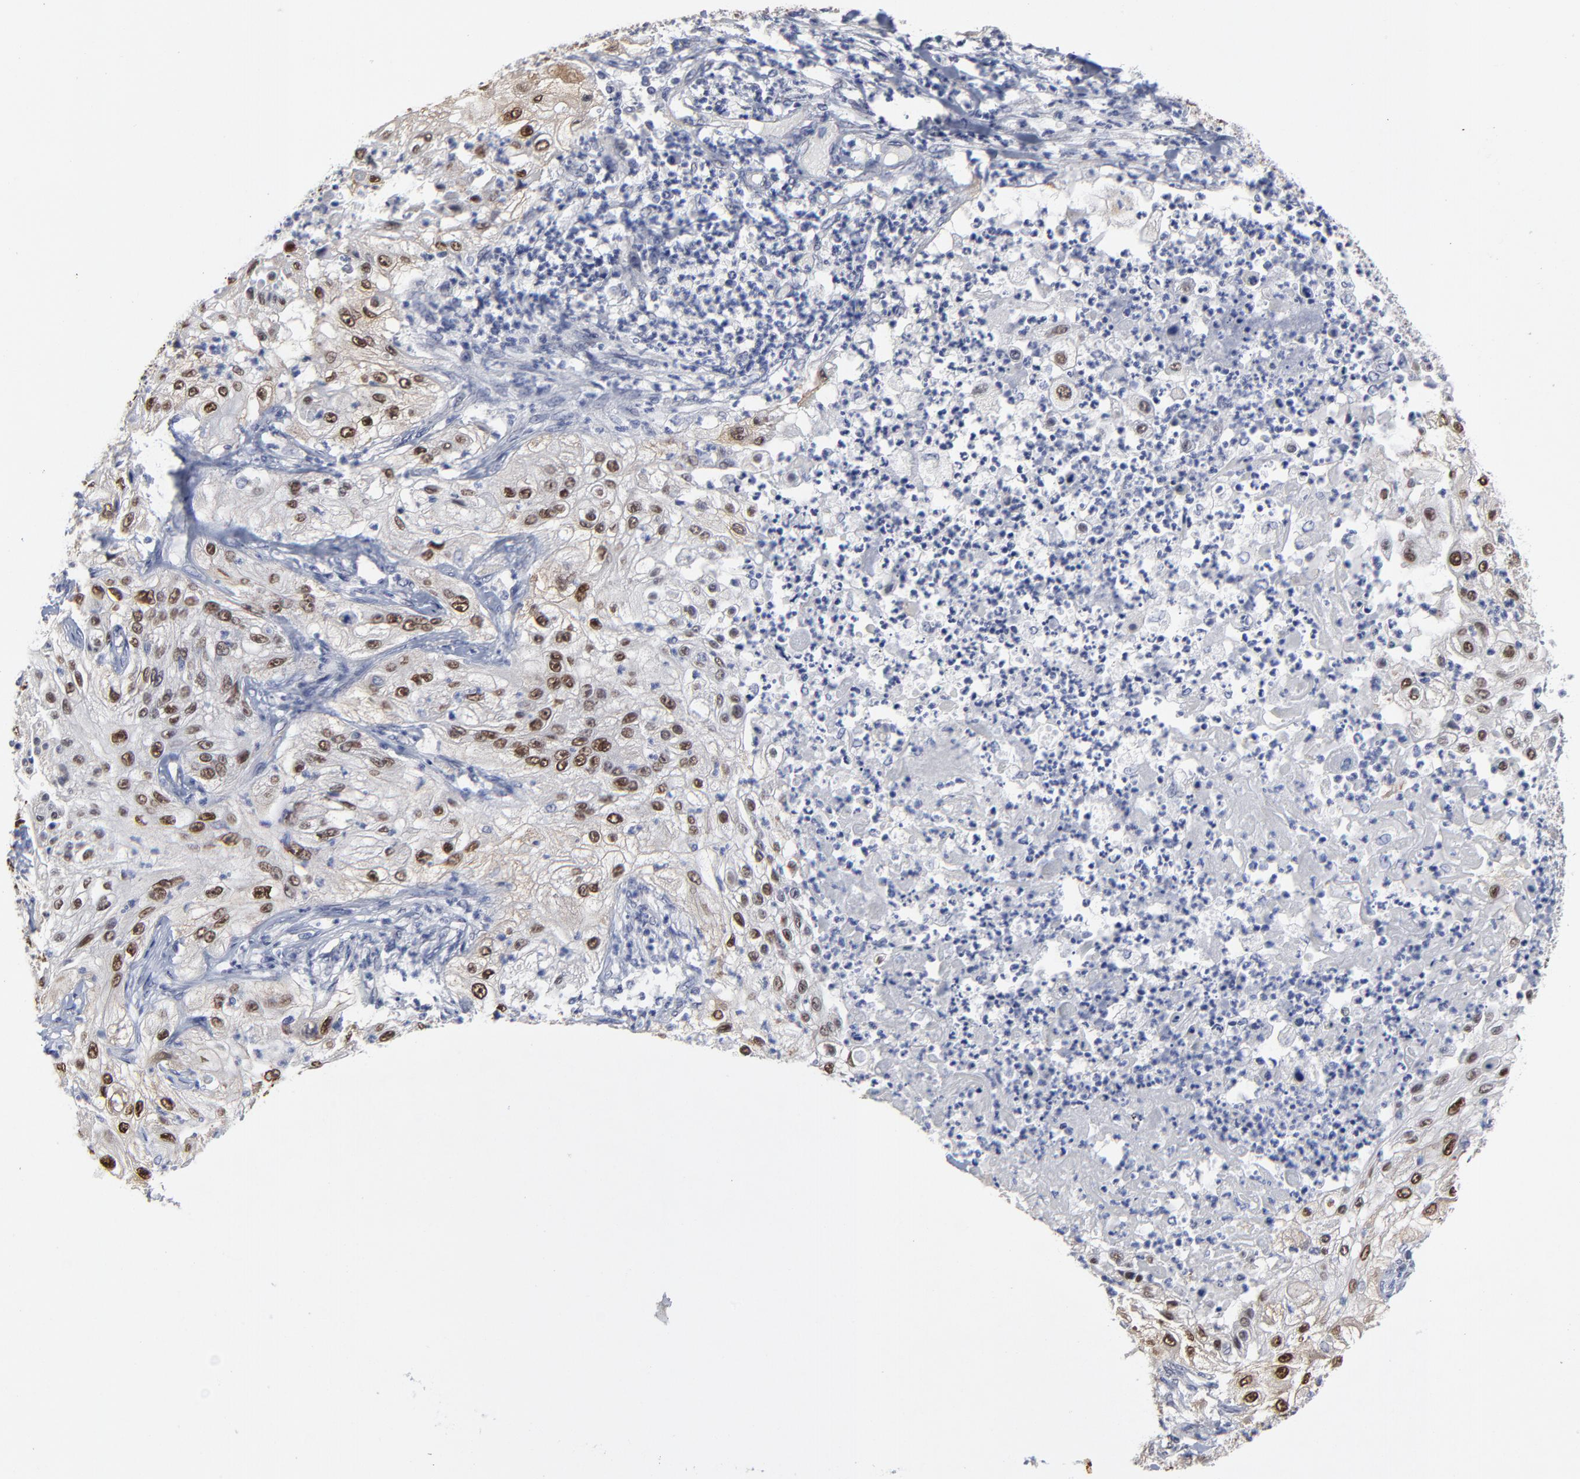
{"staining": {"intensity": "strong", "quantity": ">75%", "location": "nuclear"}, "tissue": "lung cancer", "cell_type": "Tumor cells", "image_type": "cancer", "snomed": [{"axis": "morphology", "description": "Inflammation, NOS"}, {"axis": "morphology", "description": "Squamous cell carcinoma, NOS"}, {"axis": "topography", "description": "Lymph node"}, {"axis": "topography", "description": "Soft tissue"}, {"axis": "topography", "description": "Lung"}], "caption": "Lung squamous cell carcinoma was stained to show a protein in brown. There is high levels of strong nuclear staining in about >75% of tumor cells. Nuclei are stained in blue.", "gene": "MAGEA10", "patient": {"sex": "male", "age": 66}}